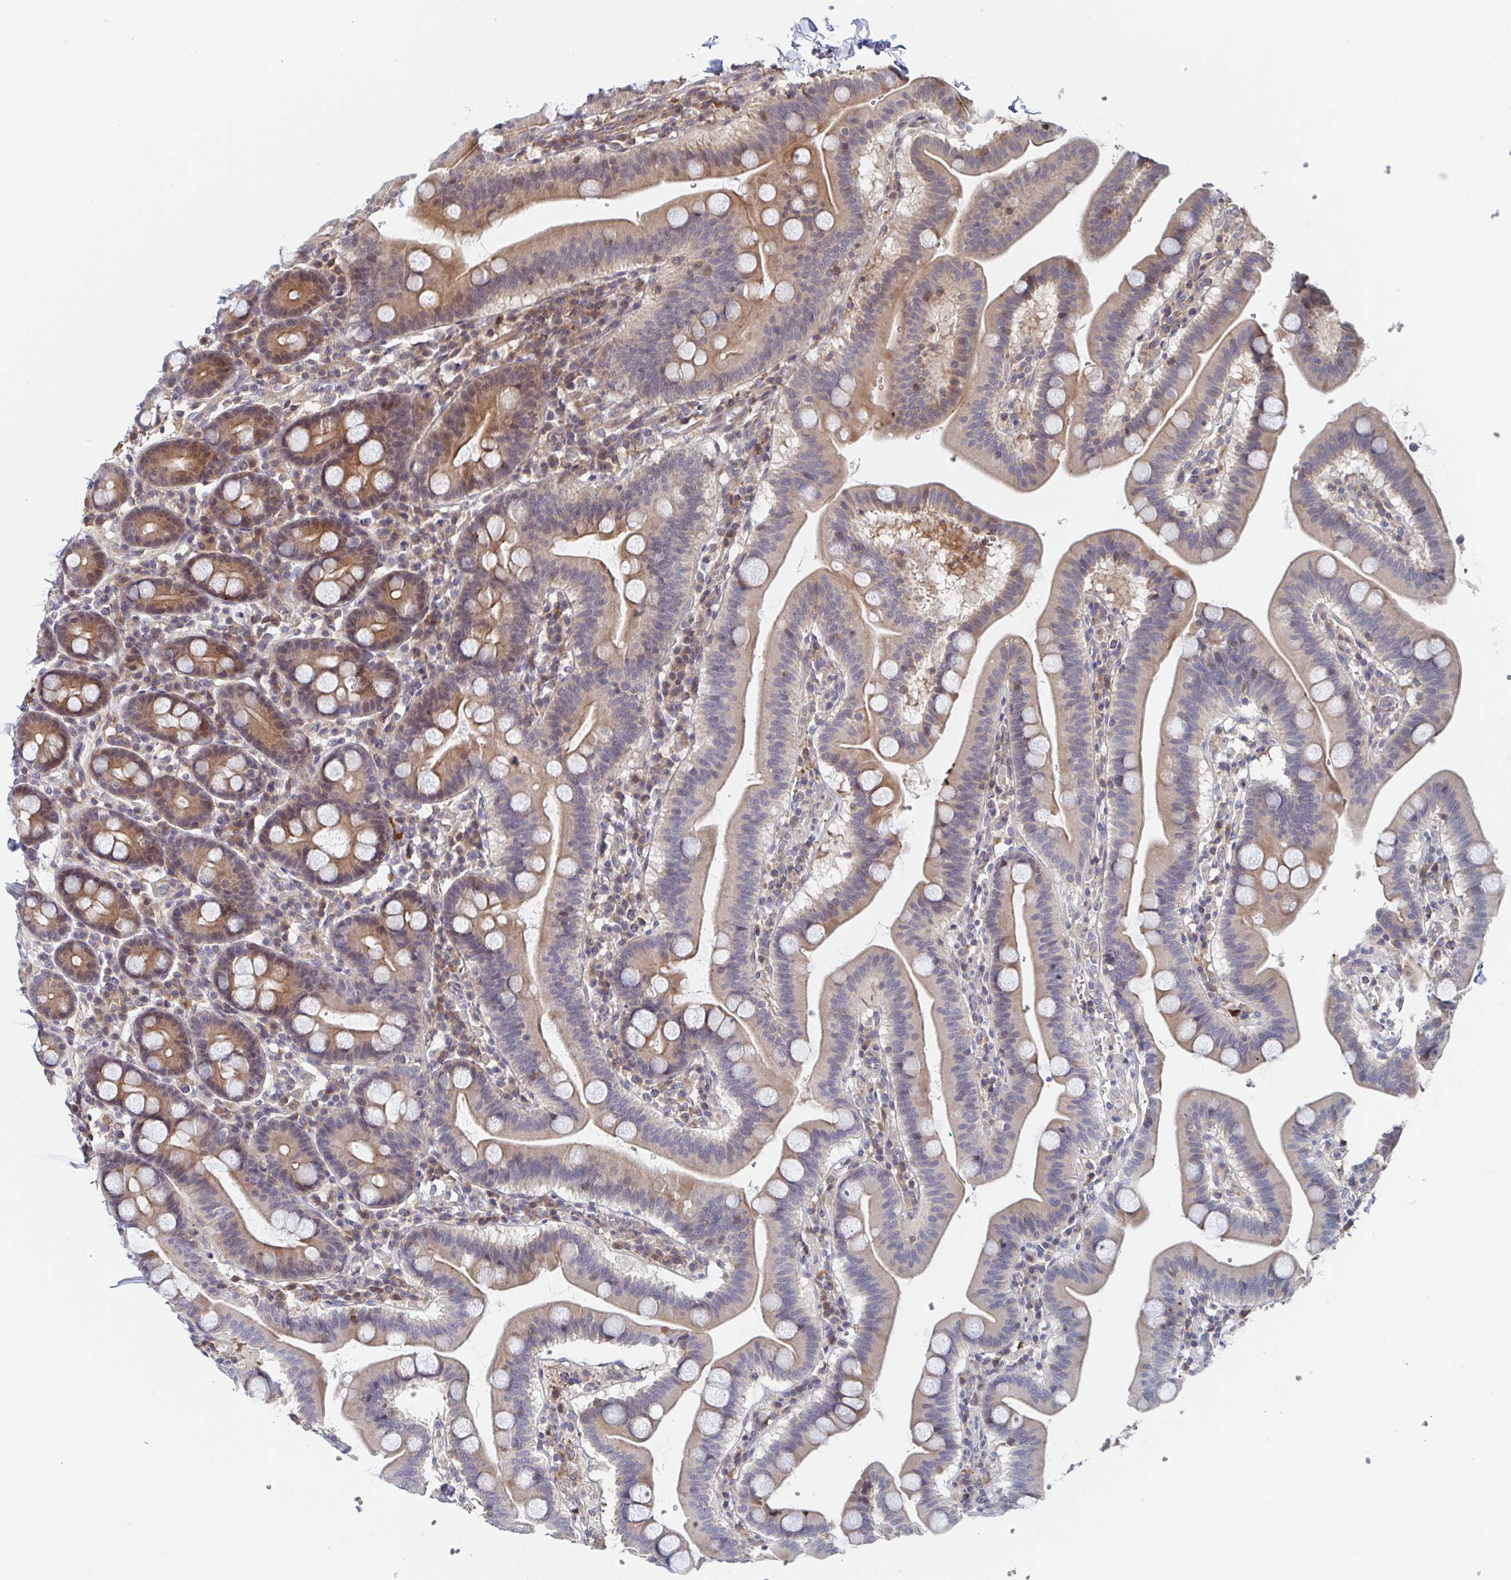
{"staining": {"intensity": "moderate", "quantity": "25%-75%", "location": "cytoplasmic/membranous"}, "tissue": "duodenum", "cell_type": "Glandular cells", "image_type": "normal", "snomed": [{"axis": "morphology", "description": "Normal tissue, NOS"}, {"axis": "topography", "description": "Pancreas"}, {"axis": "topography", "description": "Duodenum"}], "caption": "Immunohistochemical staining of normal duodenum exhibits medium levels of moderate cytoplasmic/membranous staining in approximately 25%-75% of glandular cells.", "gene": "DHRS12", "patient": {"sex": "male", "age": 59}}